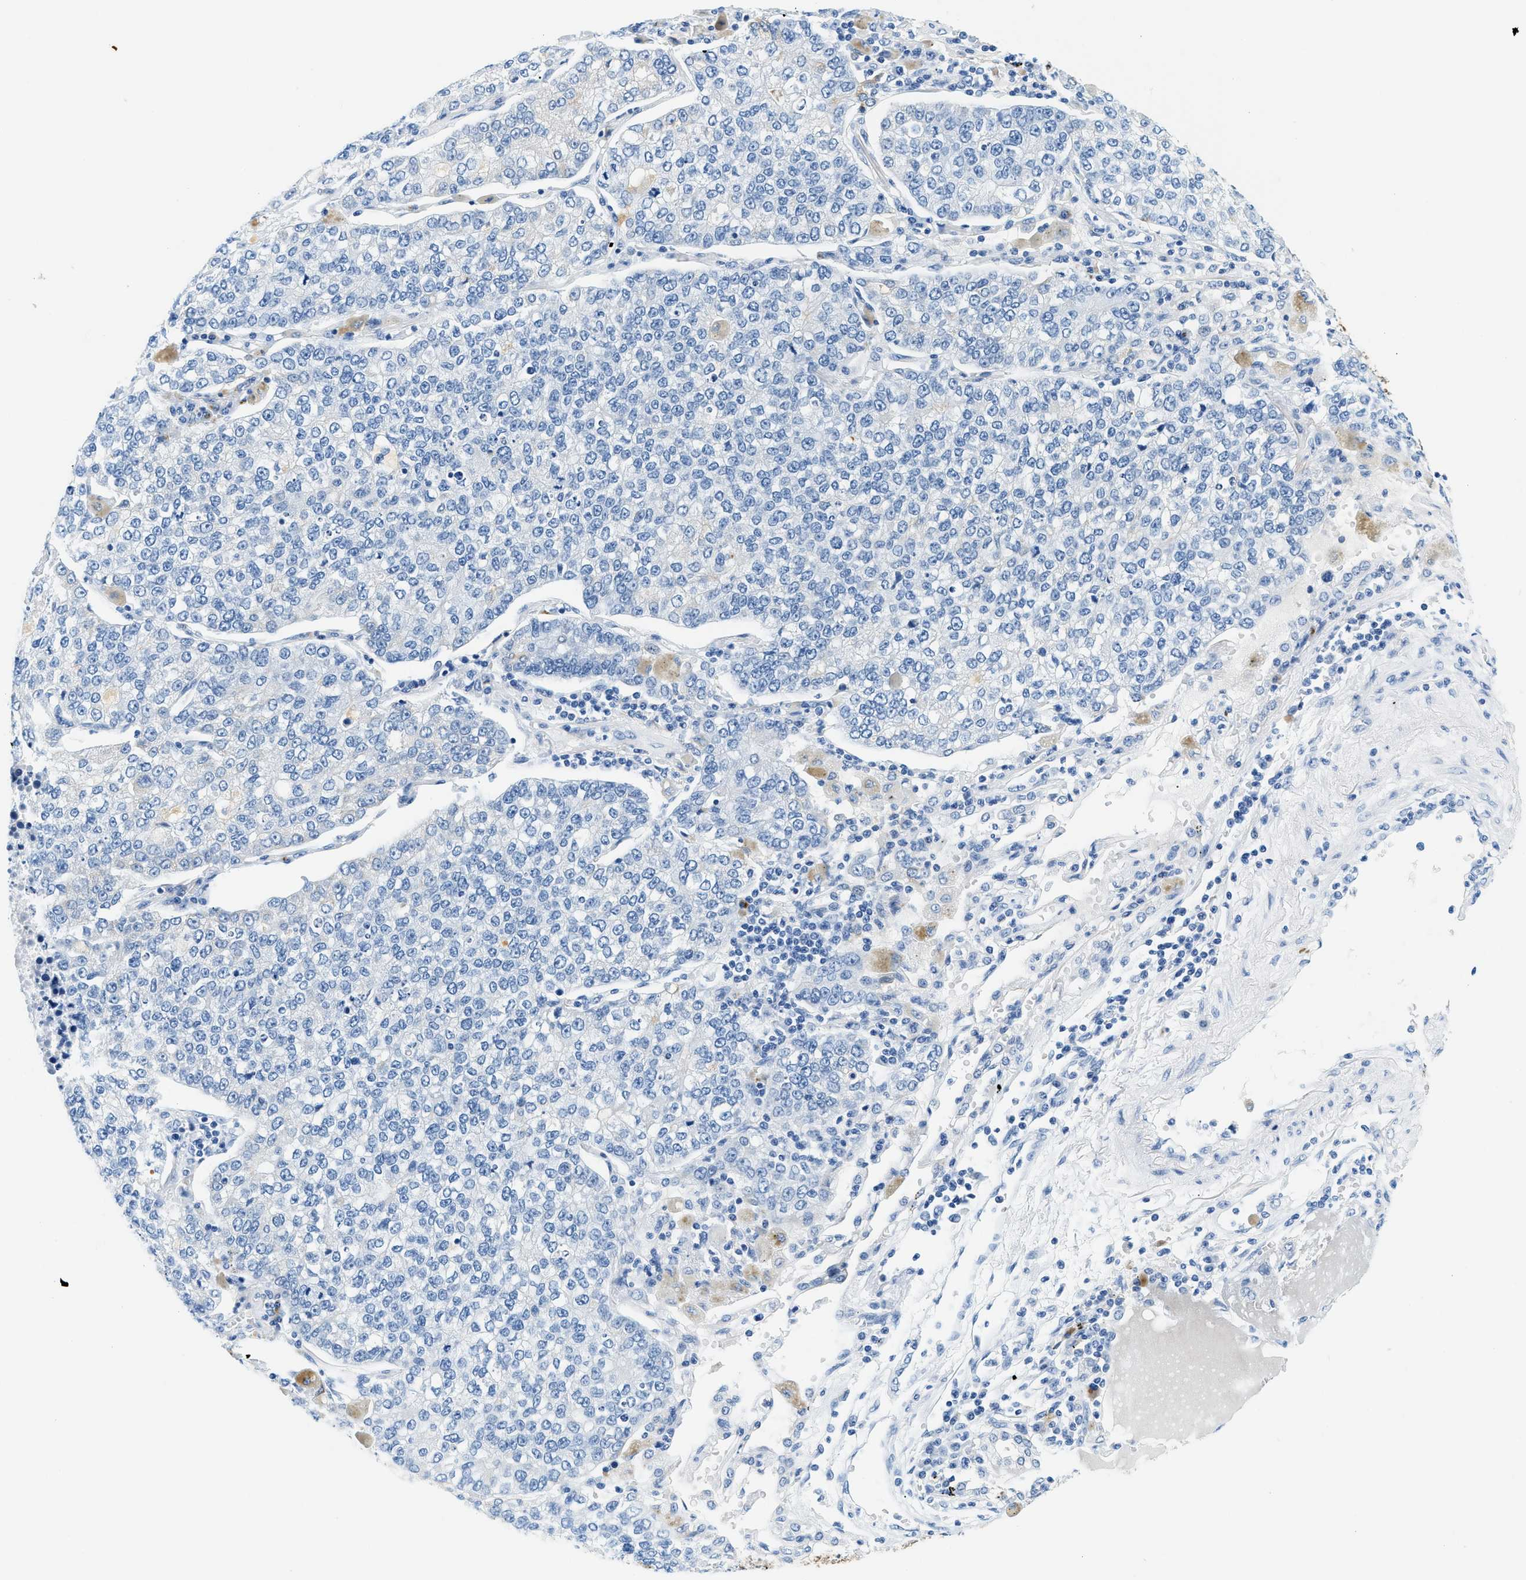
{"staining": {"intensity": "negative", "quantity": "none", "location": "none"}, "tissue": "lung cancer", "cell_type": "Tumor cells", "image_type": "cancer", "snomed": [{"axis": "morphology", "description": "Adenocarcinoma, NOS"}, {"axis": "topography", "description": "Lung"}], "caption": "An immunohistochemistry histopathology image of adenocarcinoma (lung) is shown. There is no staining in tumor cells of adenocarcinoma (lung). The staining was performed using DAB (3,3'-diaminobenzidine) to visualize the protein expression in brown, while the nuclei were stained in blue with hematoxylin (Magnification: 20x).", "gene": "STXBP2", "patient": {"sex": "male", "age": 49}}